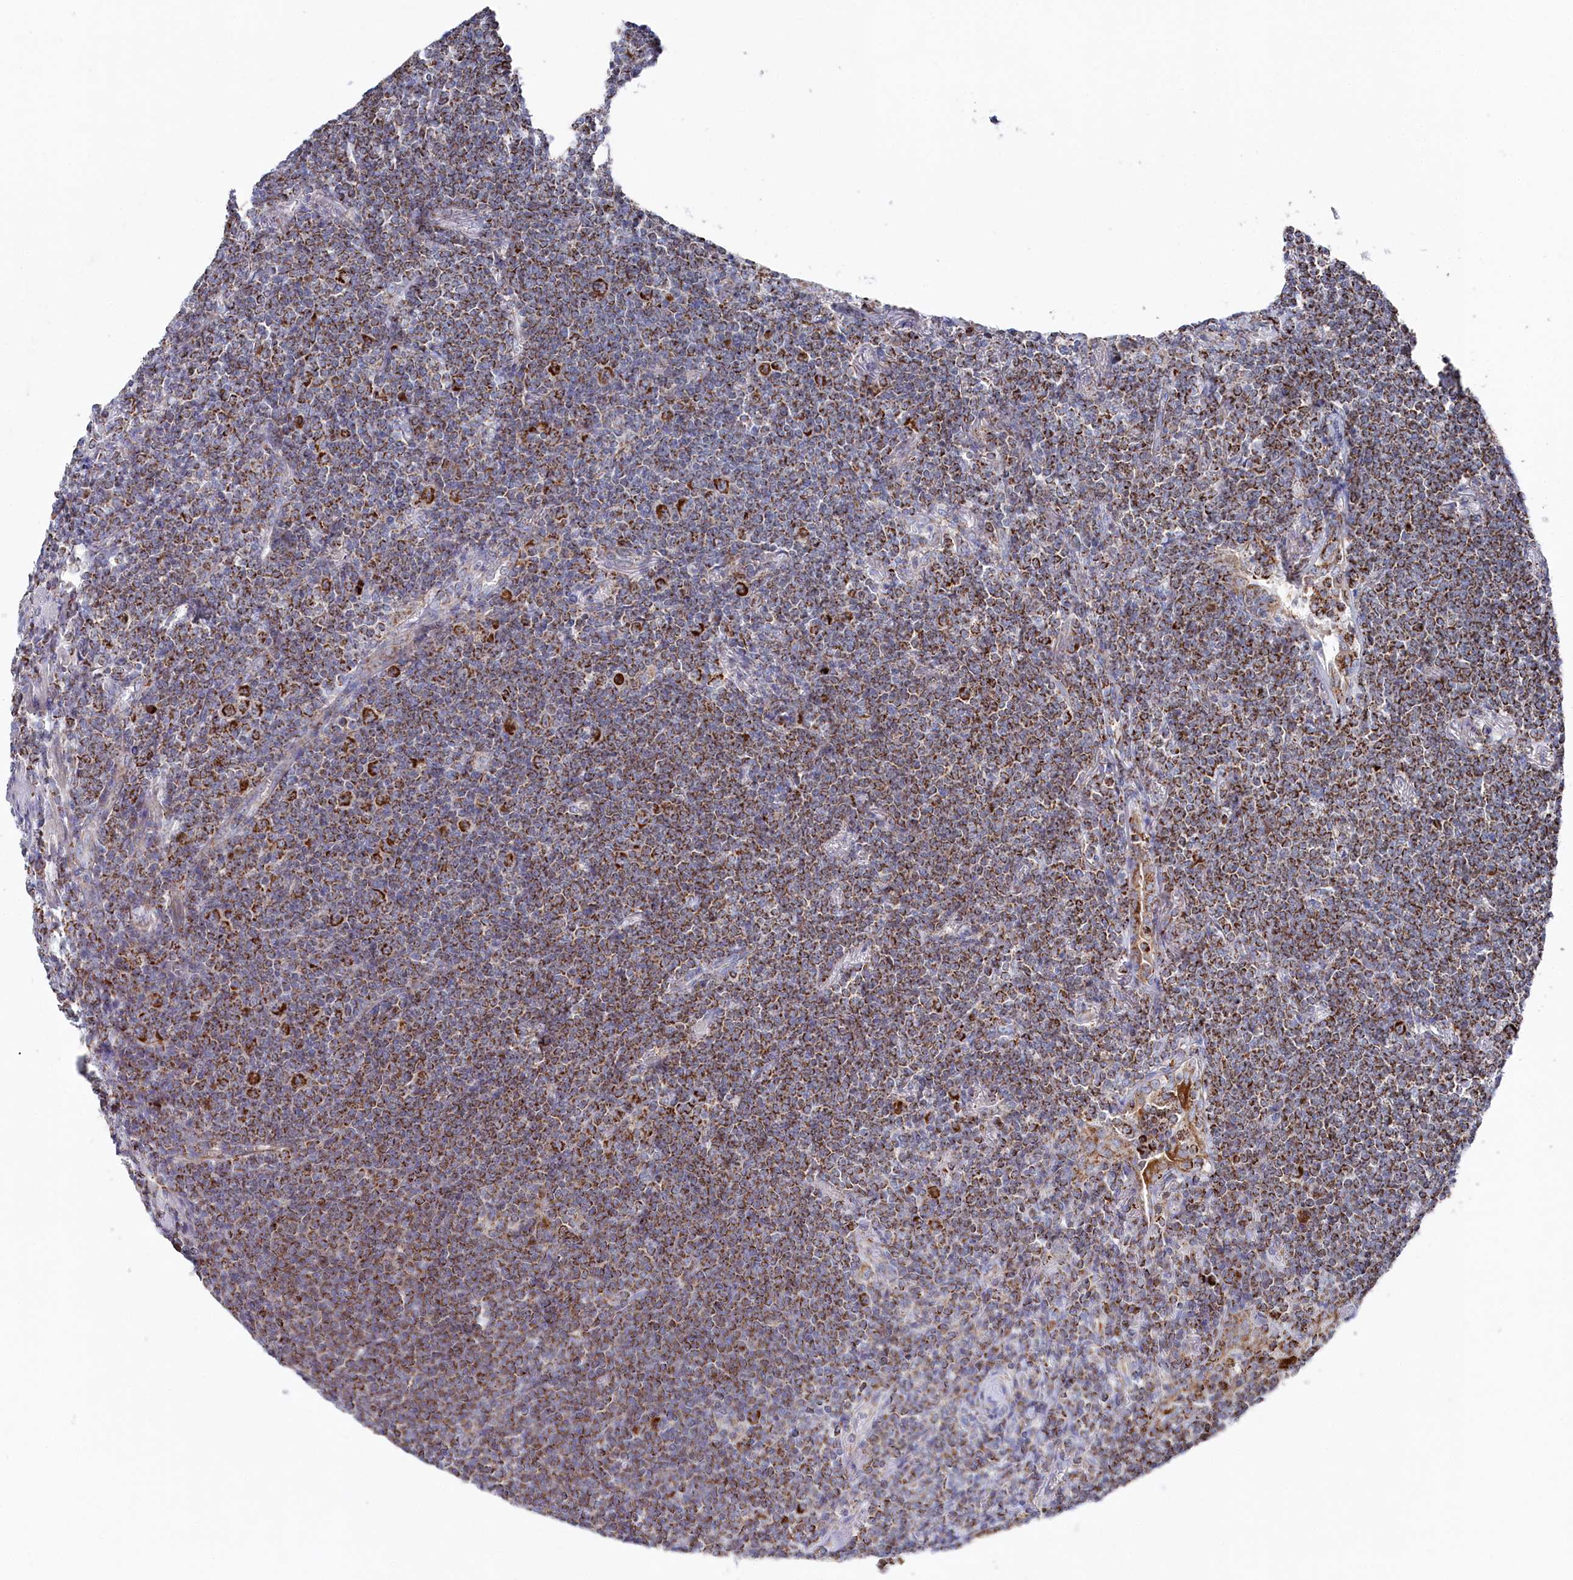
{"staining": {"intensity": "strong", "quantity": "25%-75%", "location": "cytoplasmic/membranous"}, "tissue": "lymphoma", "cell_type": "Tumor cells", "image_type": "cancer", "snomed": [{"axis": "morphology", "description": "Malignant lymphoma, non-Hodgkin's type, Low grade"}, {"axis": "topography", "description": "Lung"}], "caption": "This is a micrograph of IHC staining of malignant lymphoma, non-Hodgkin's type (low-grade), which shows strong expression in the cytoplasmic/membranous of tumor cells.", "gene": "GLS2", "patient": {"sex": "female", "age": 71}}